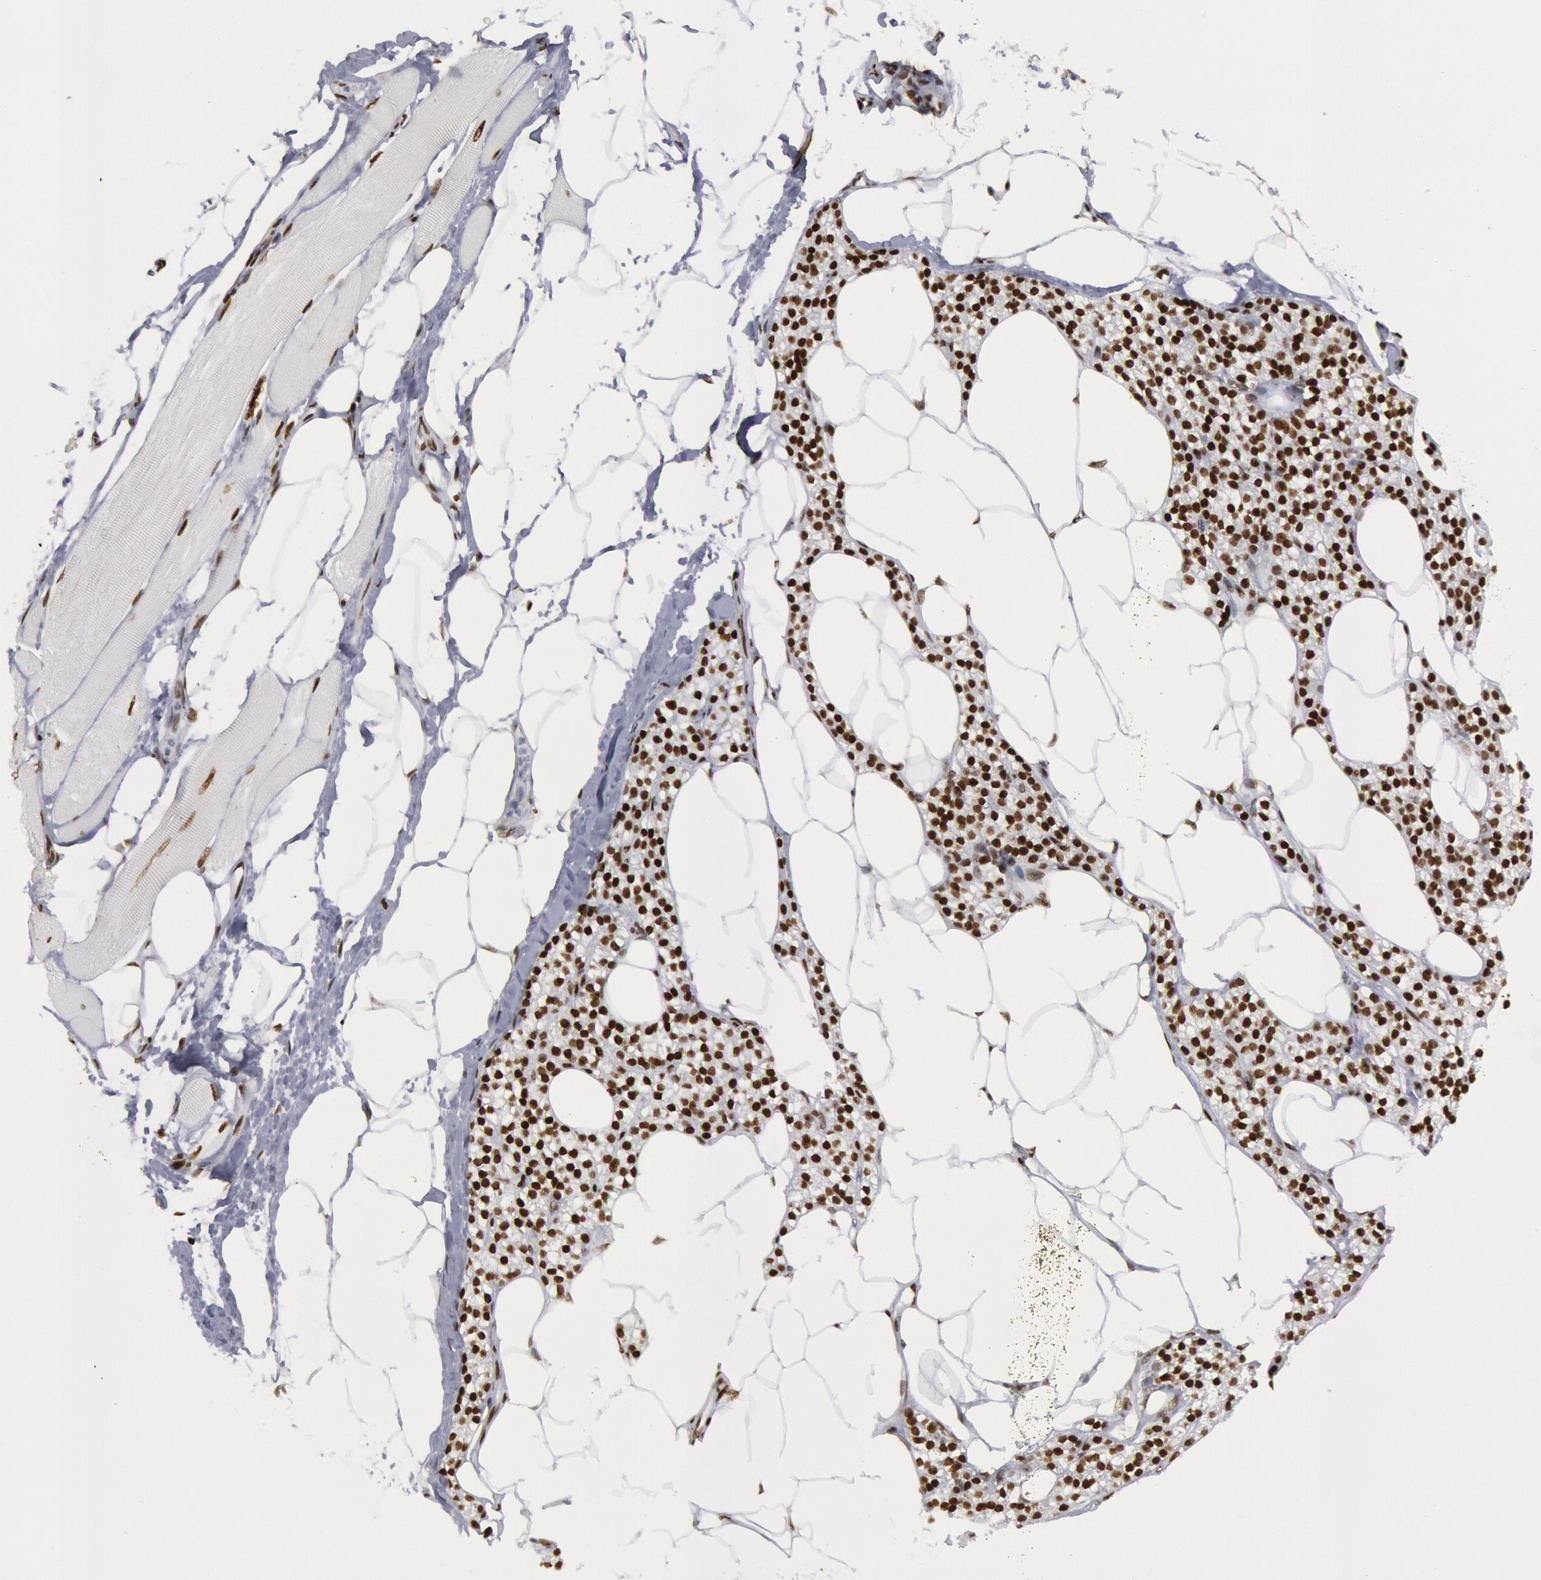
{"staining": {"intensity": "weak", "quantity": "25%-75%", "location": "nuclear"}, "tissue": "skeletal muscle", "cell_type": "Myocytes", "image_type": "normal", "snomed": [{"axis": "morphology", "description": "Normal tissue, NOS"}, {"axis": "topography", "description": "Skeletal muscle"}, {"axis": "topography", "description": "Parathyroid gland"}], "caption": "The image demonstrates staining of normal skeletal muscle, revealing weak nuclear protein staining (brown color) within myocytes.", "gene": "MECP2", "patient": {"sex": "female", "age": 37}}